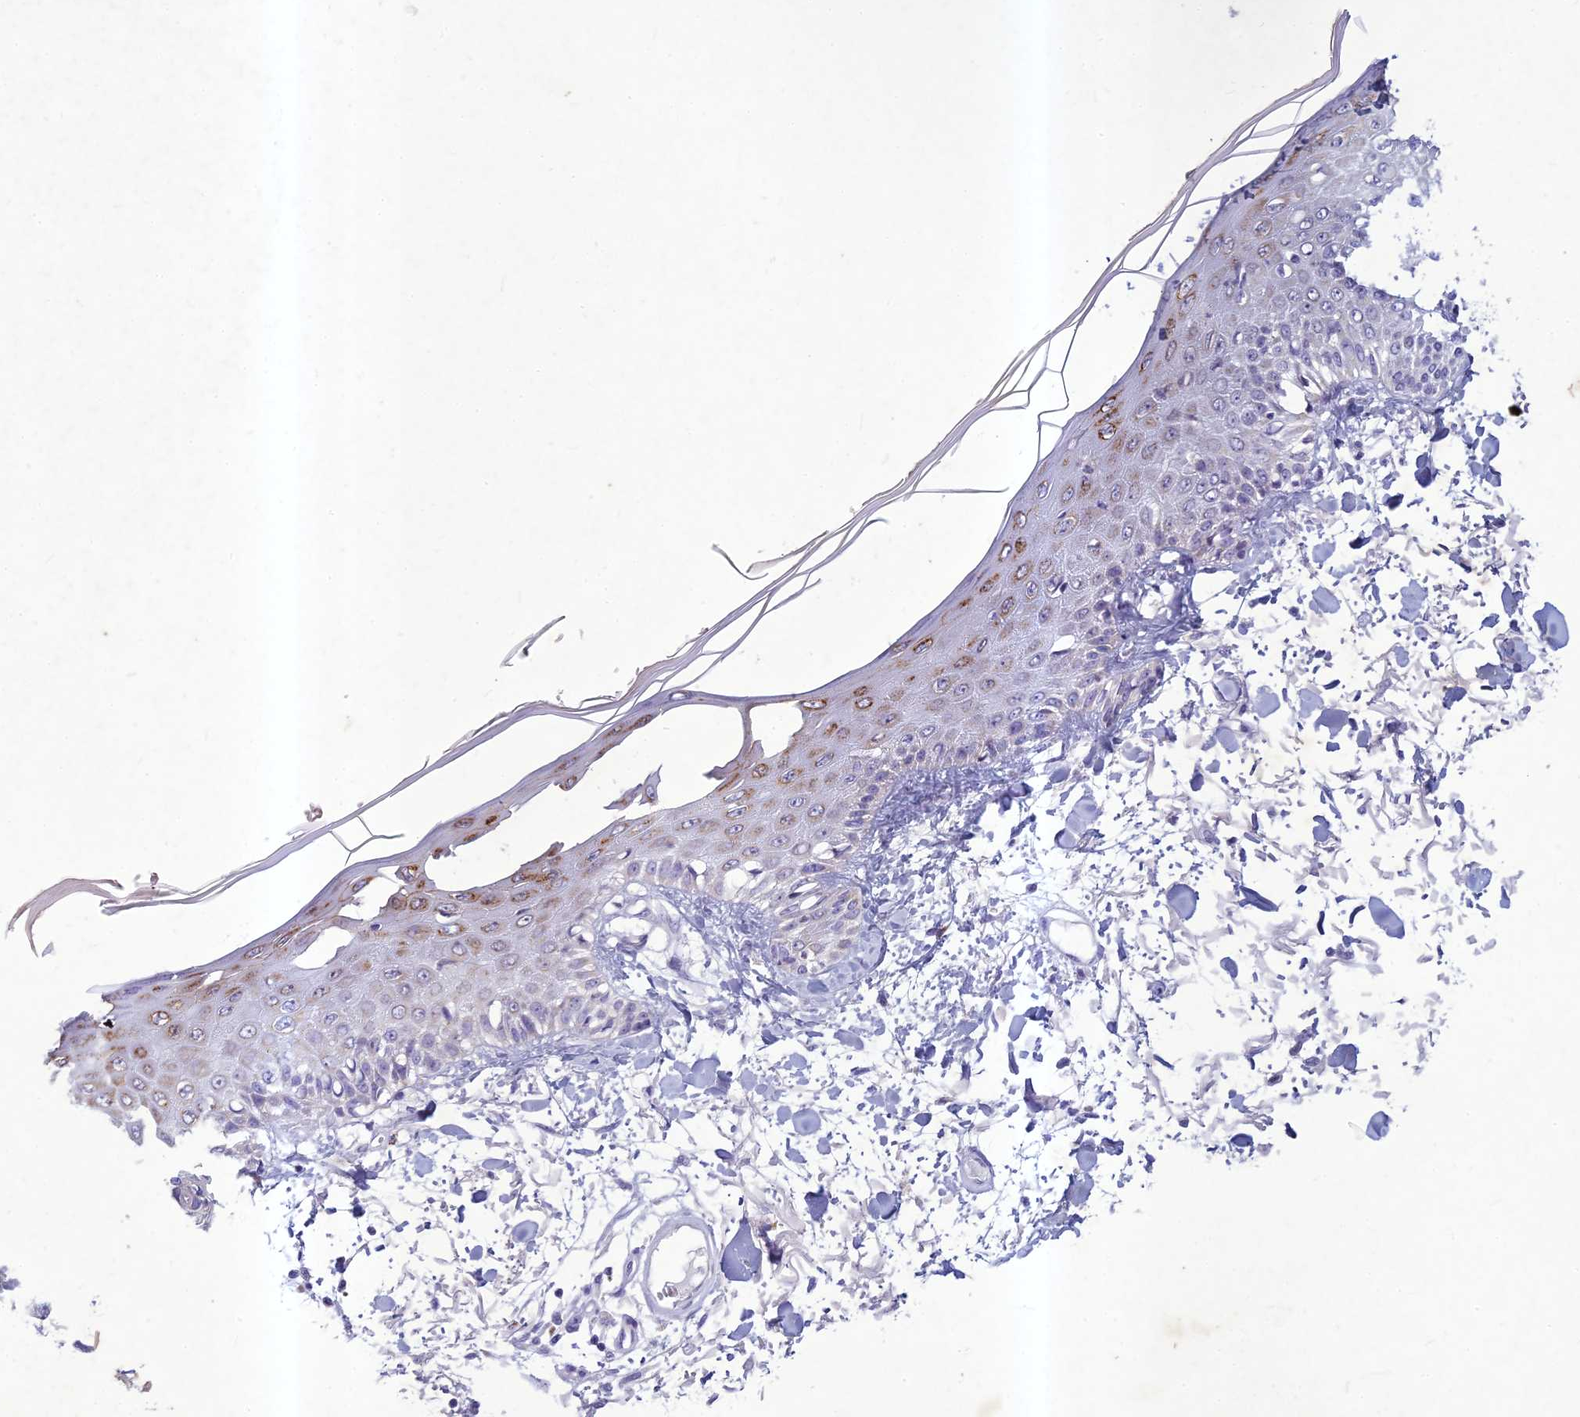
{"staining": {"intensity": "negative", "quantity": "none", "location": "none"}, "tissue": "skin", "cell_type": "Fibroblasts", "image_type": "normal", "snomed": [{"axis": "morphology", "description": "Normal tissue, NOS"}, {"axis": "morphology", "description": "Squamous cell carcinoma, NOS"}, {"axis": "topography", "description": "Skin"}, {"axis": "topography", "description": "Peripheral nerve tissue"}], "caption": "Immunohistochemistry (IHC) micrograph of unremarkable skin: human skin stained with DAB exhibits no significant protein staining in fibroblasts.", "gene": "HIGD1A", "patient": {"sex": "male", "age": 83}}